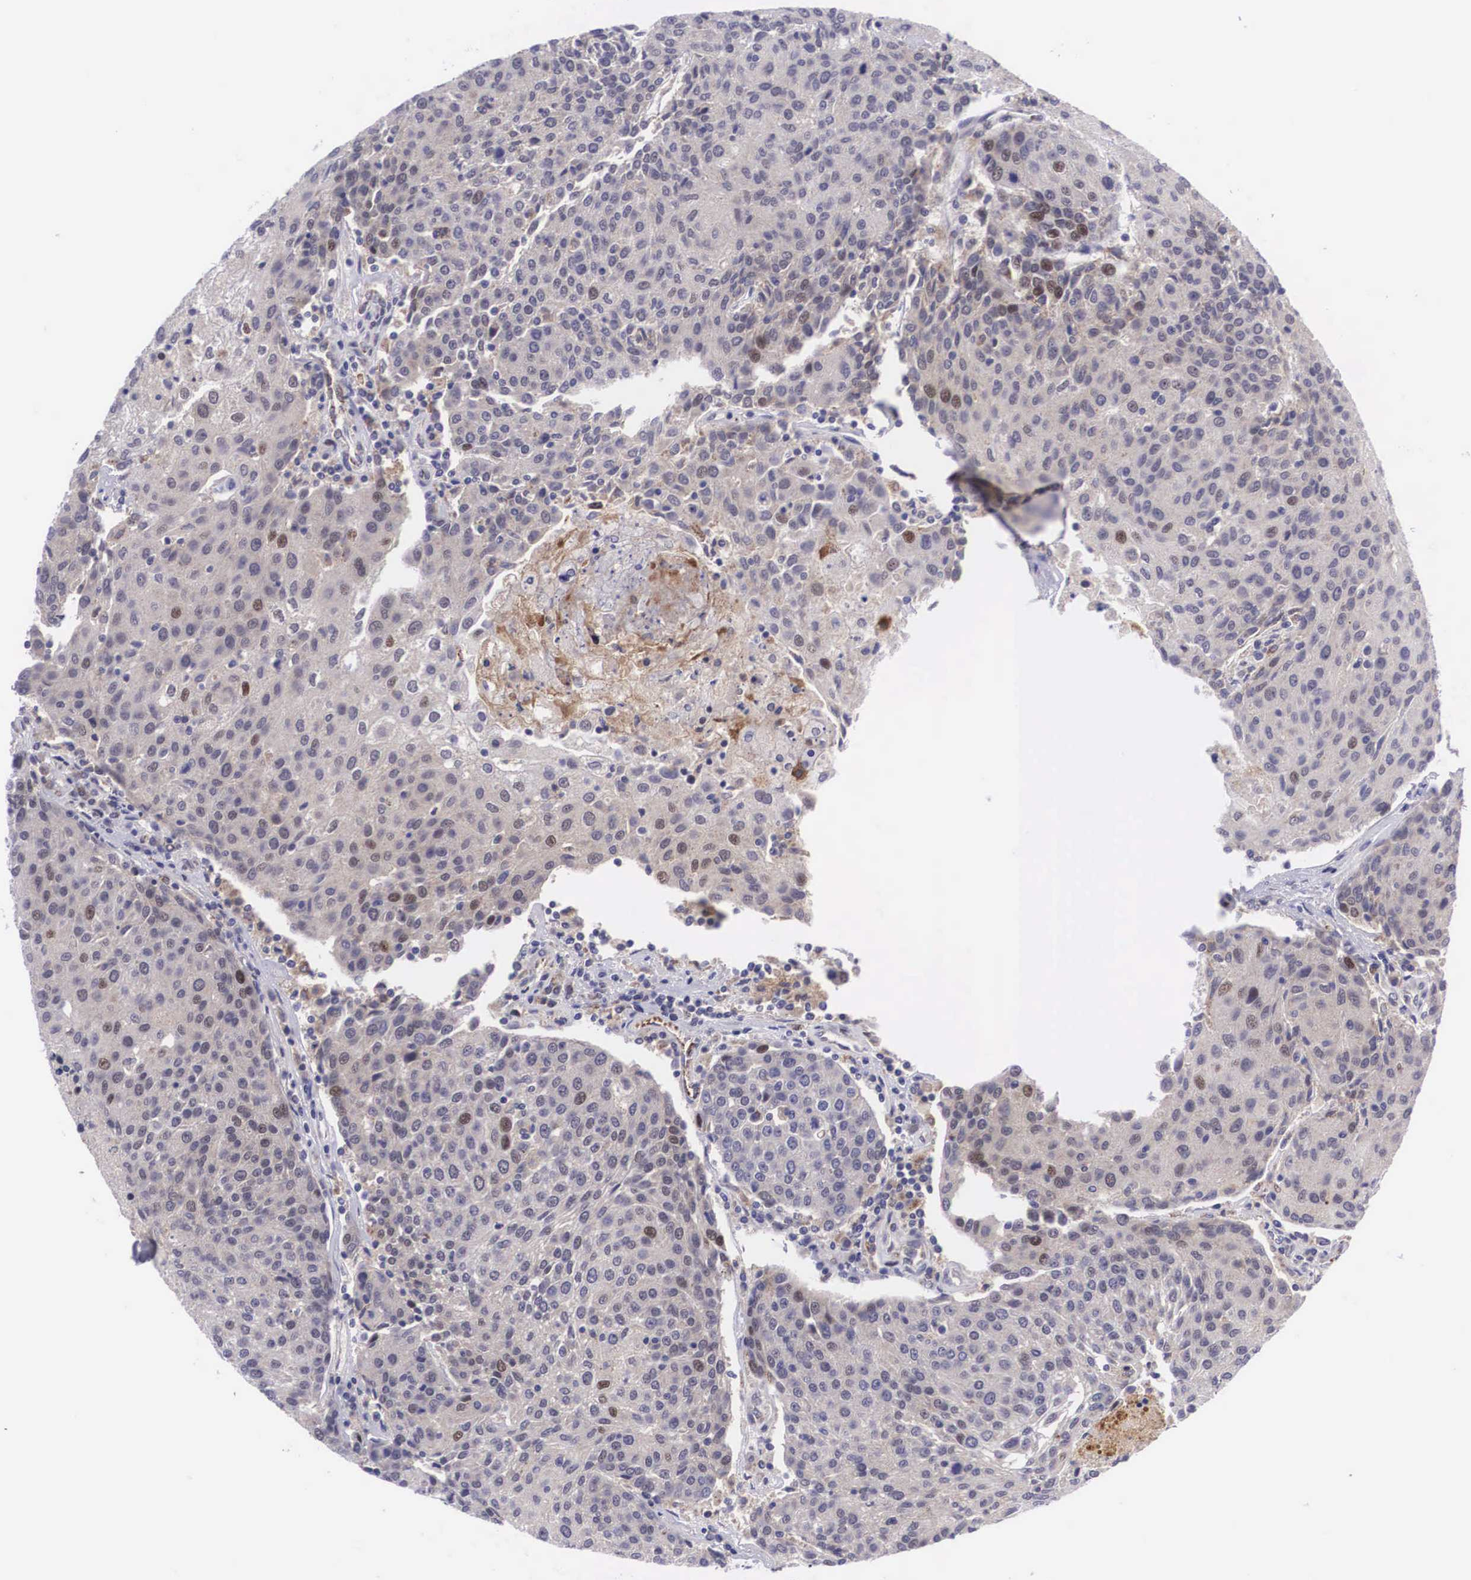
{"staining": {"intensity": "weak", "quantity": "<25%", "location": "nuclear"}, "tissue": "urothelial cancer", "cell_type": "Tumor cells", "image_type": "cancer", "snomed": [{"axis": "morphology", "description": "Urothelial carcinoma, High grade"}, {"axis": "topography", "description": "Urinary bladder"}], "caption": "High magnification brightfield microscopy of urothelial cancer stained with DAB (3,3'-diaminobenzidine) (brown) and counterstained with hematoxylin (blue): tumor cells show no significant positivity.", "gene": "EMID1", "patient": {"sex": "female", "age": 85}}